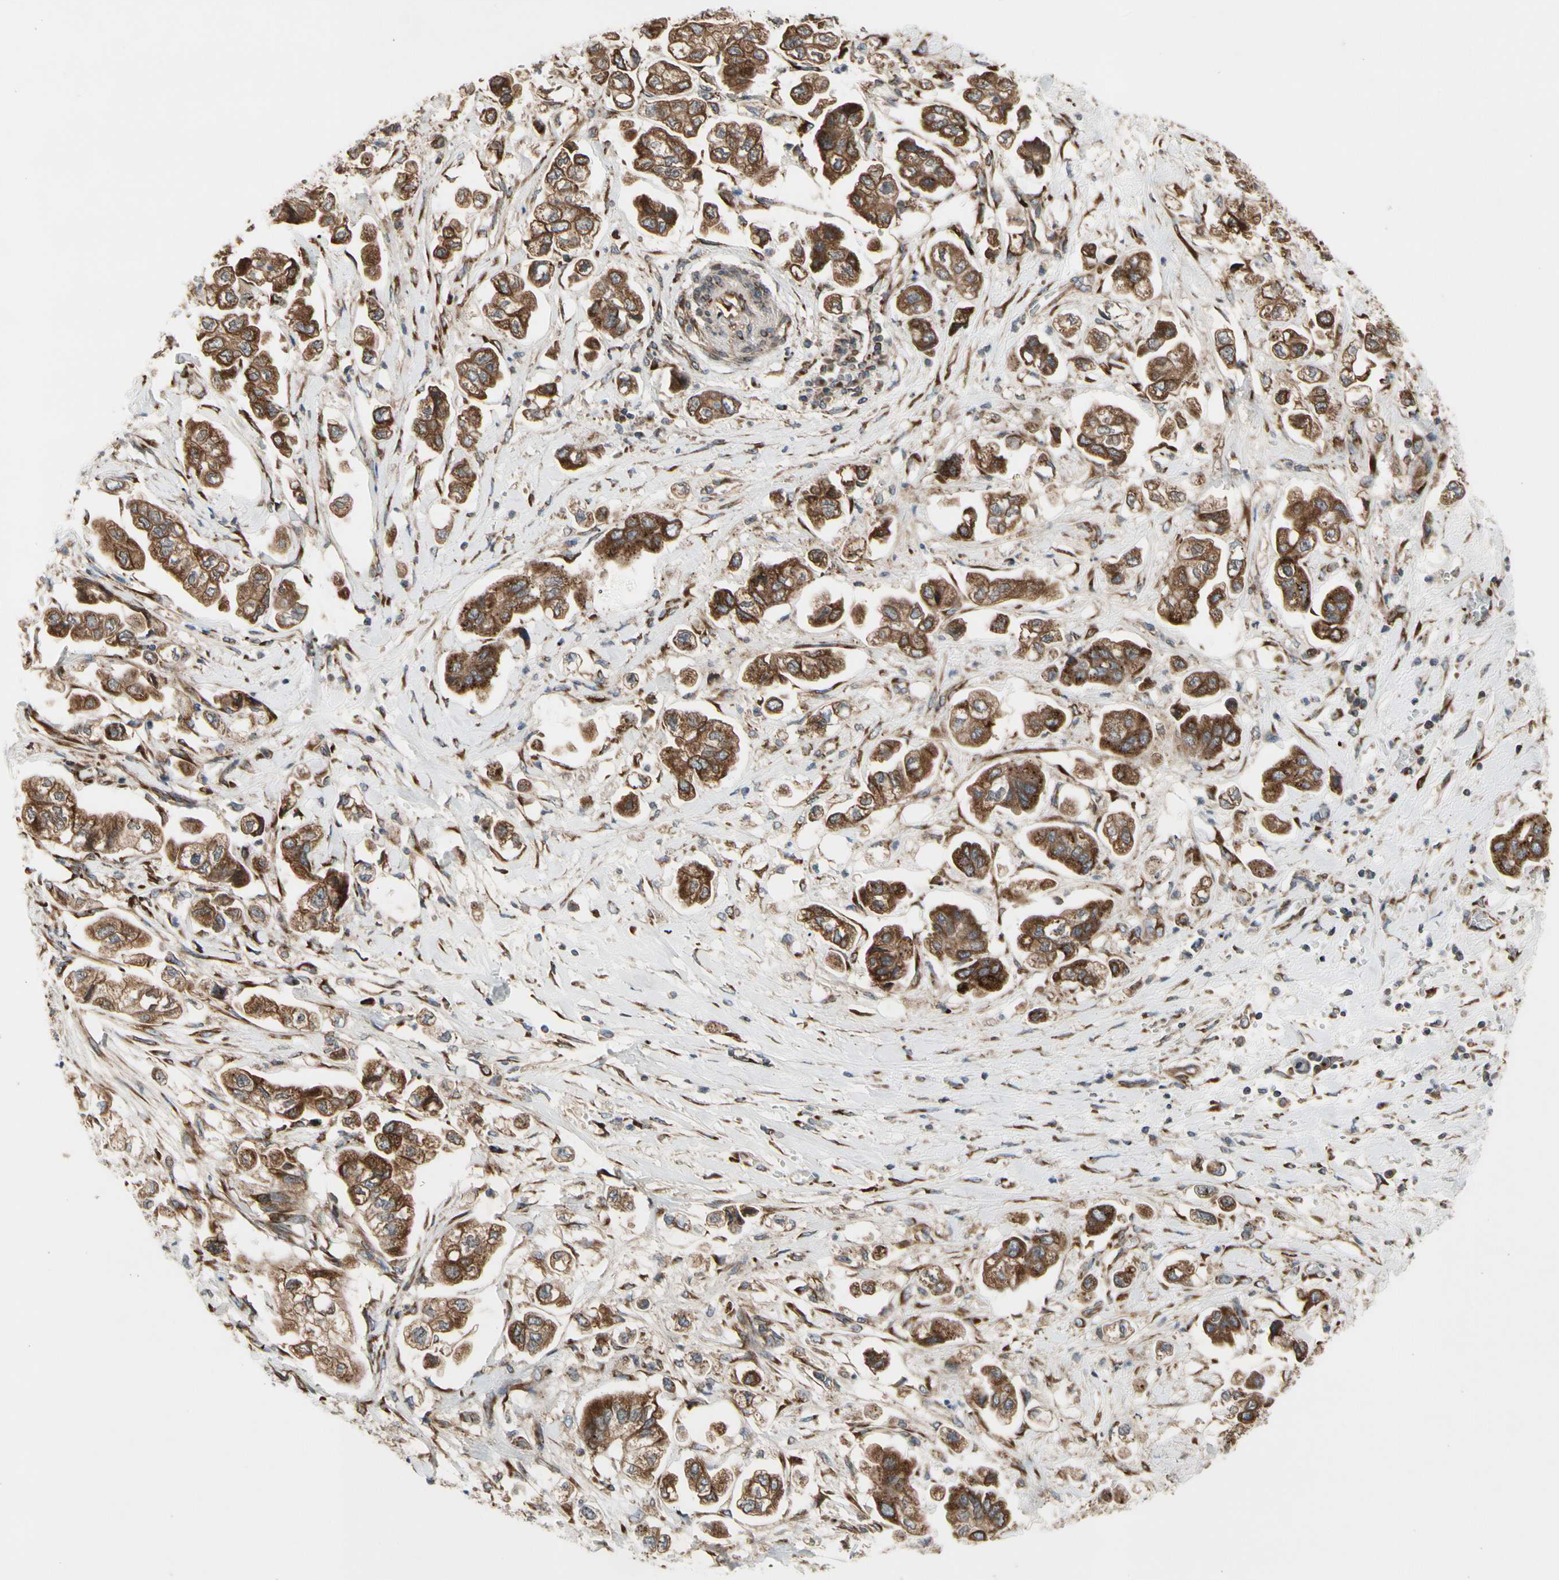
{"staining": {"intensity": "strong", "quantity": ">75%", "location": "cytoplasmic/membranous"}, "tissue": "stomach cancer", "cell_type": "Tumor cells", "image_type": "cancer", "snomed": [{"axis": "morphology", "description": "Adenocarcinoma, NOS"}, {"axis": "topography", "description": "Stomach"}], "caption": "Immunohistochemistry (IHC) image of neoplastic tissue: stomach cancer stained using immunohistochemistry (IHC) displays high levels of strong protein expression localized specifically in the cytoplasmic/membranous of tumor cells, appearing as a cytoplasmic/membranous brown color.", "gene": "SLC39A9", "patient": {"sex": "male", "age": 62}}